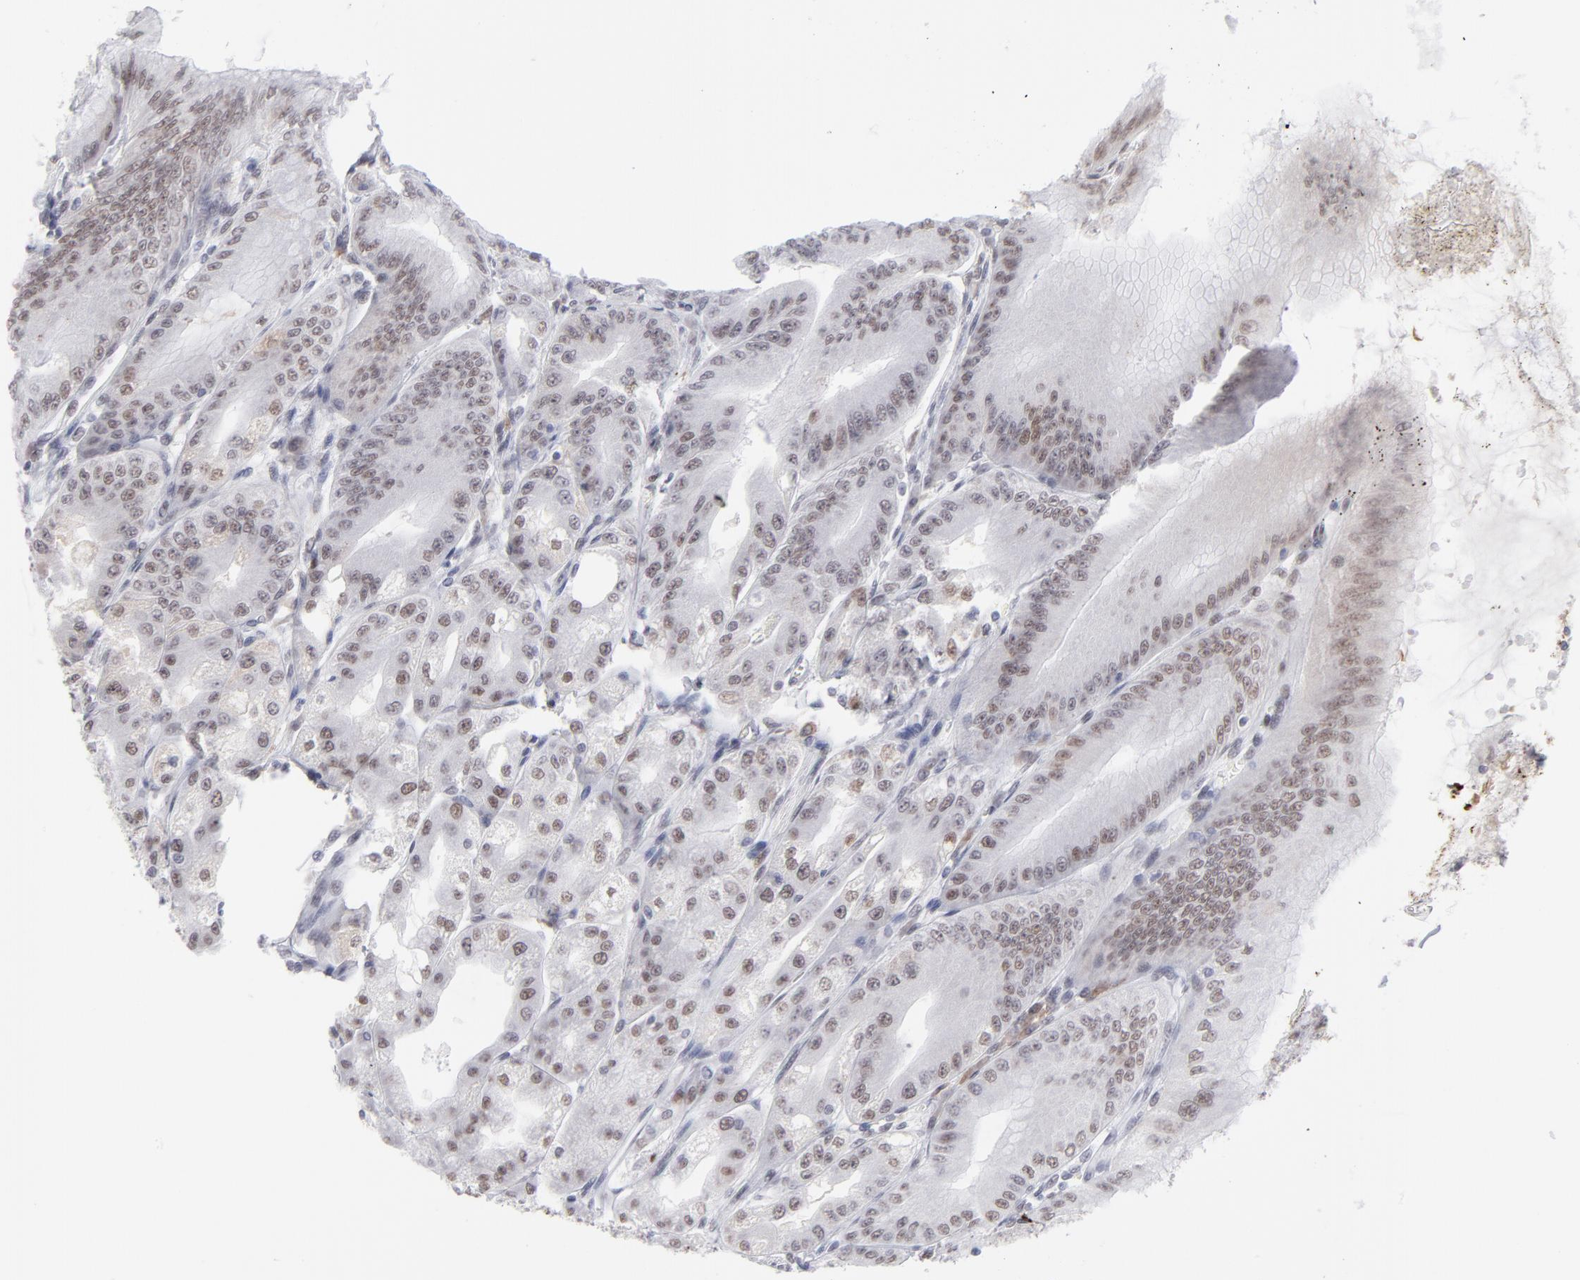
{"staining": {"intensity": "weak", "quantity": "25%-75%", "location": "nuclear"}, "tissue": "stomach", "cell_type": "Glandular cells", "image_type": "normal", "snomed": [{"axis": "morphology", "description": "Normal tissue, NOS"}, {"axis": "topography", "description": "Stomach, lower"}], "caption": "The photomicrograph displays immunohistochemical staining of normal stomach. There is weak nuclear expression is present in approximately 25%-75% of glandular cells.", "gene": "CCR2", "patient": {"sex": "male", "age": 71}}